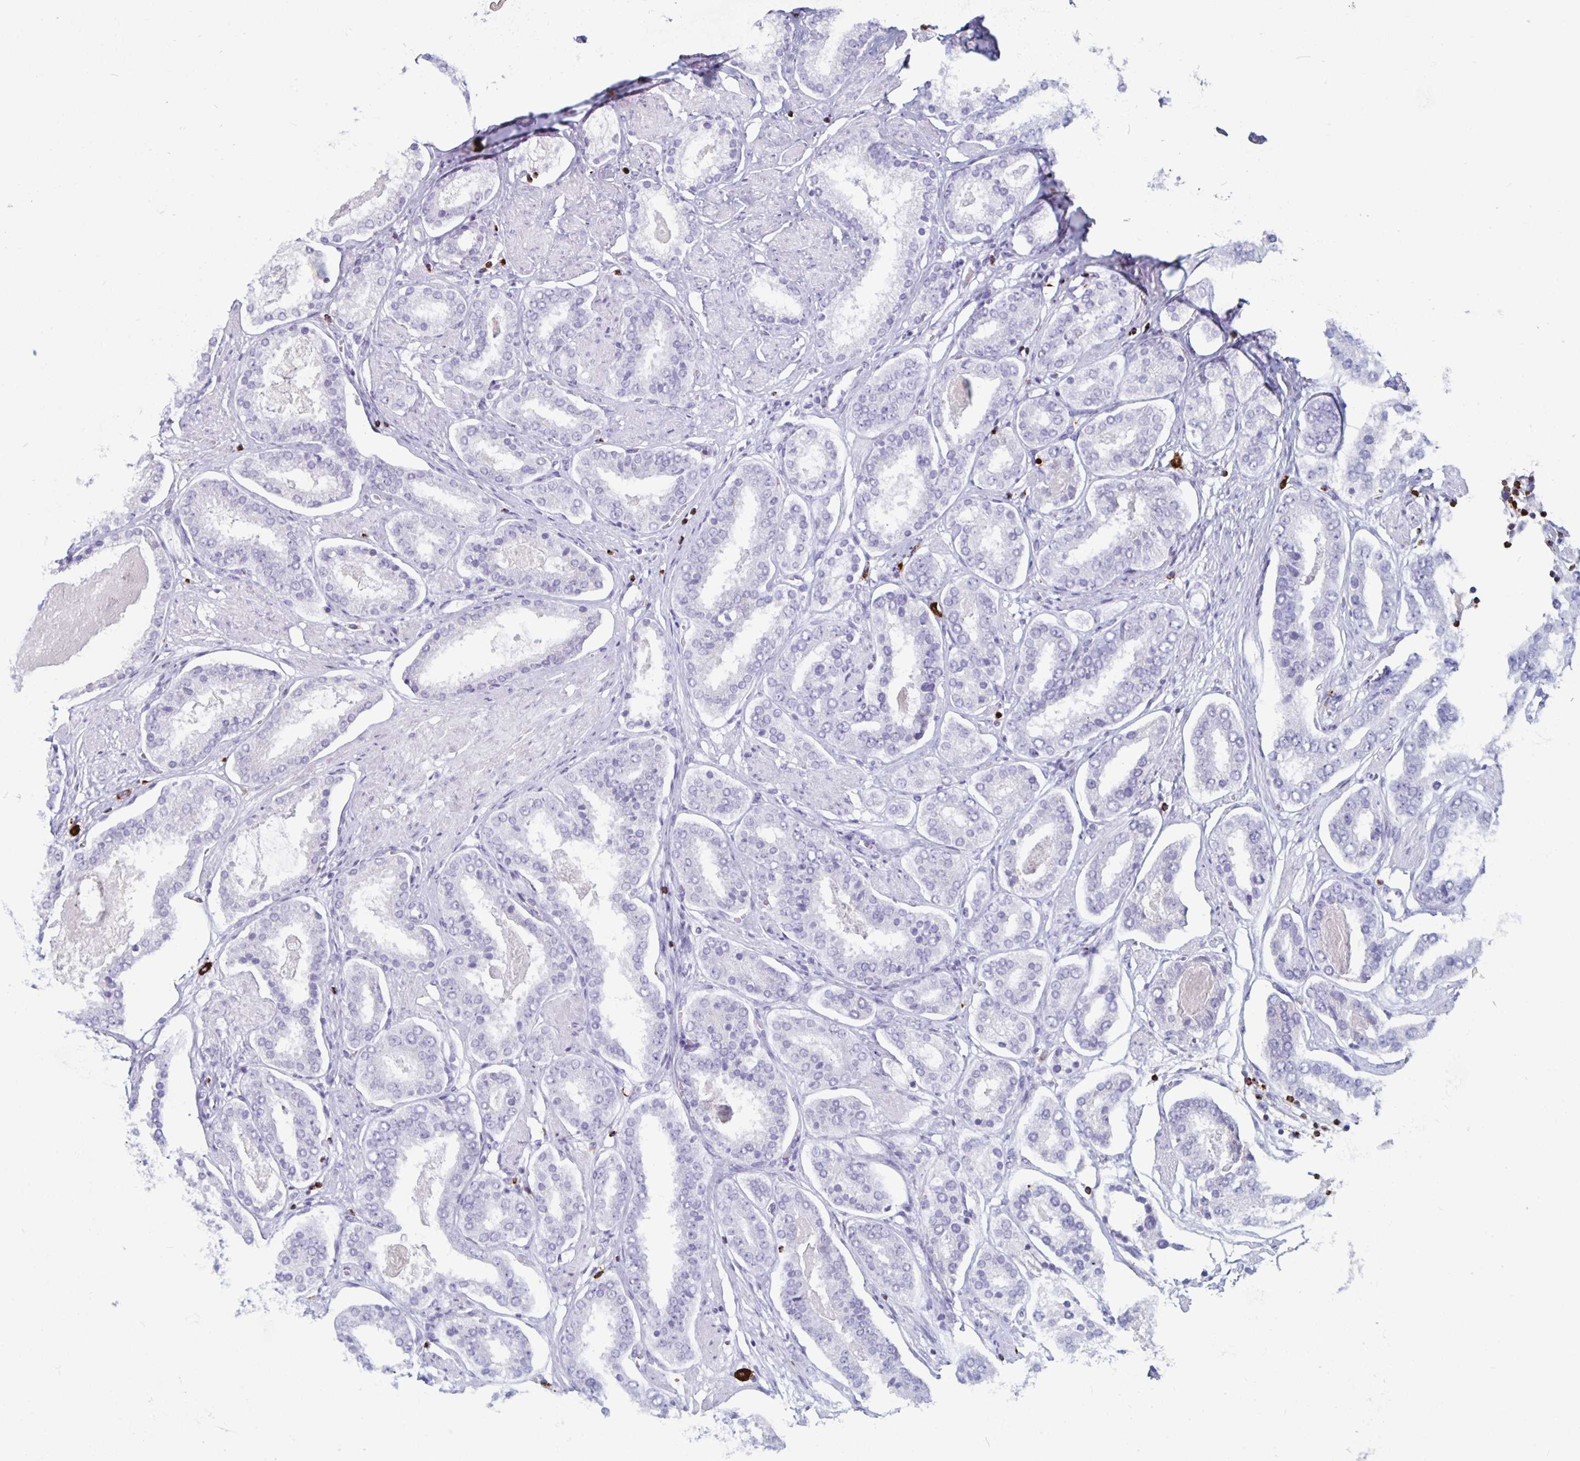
{"staining": {"intensity": "negative", "quantity": "none", "location": "none"}, "tissue": "prostate cancer", "cell_type": "Tumor cells", "image_type": "cancer", "snomed": [{"axis": "morphology", "description": "Adenocarcinoma, High grade"}, {"axis": "topography", "description": "Prostate"}], "caption": "DAB immunohistochemical staining of prostate cancer demonstrates no significant expression in tumor cells. Nuclei are stained in blue.", "gene": "GZMK", "patient": {"sex": "male", "age": 63}}